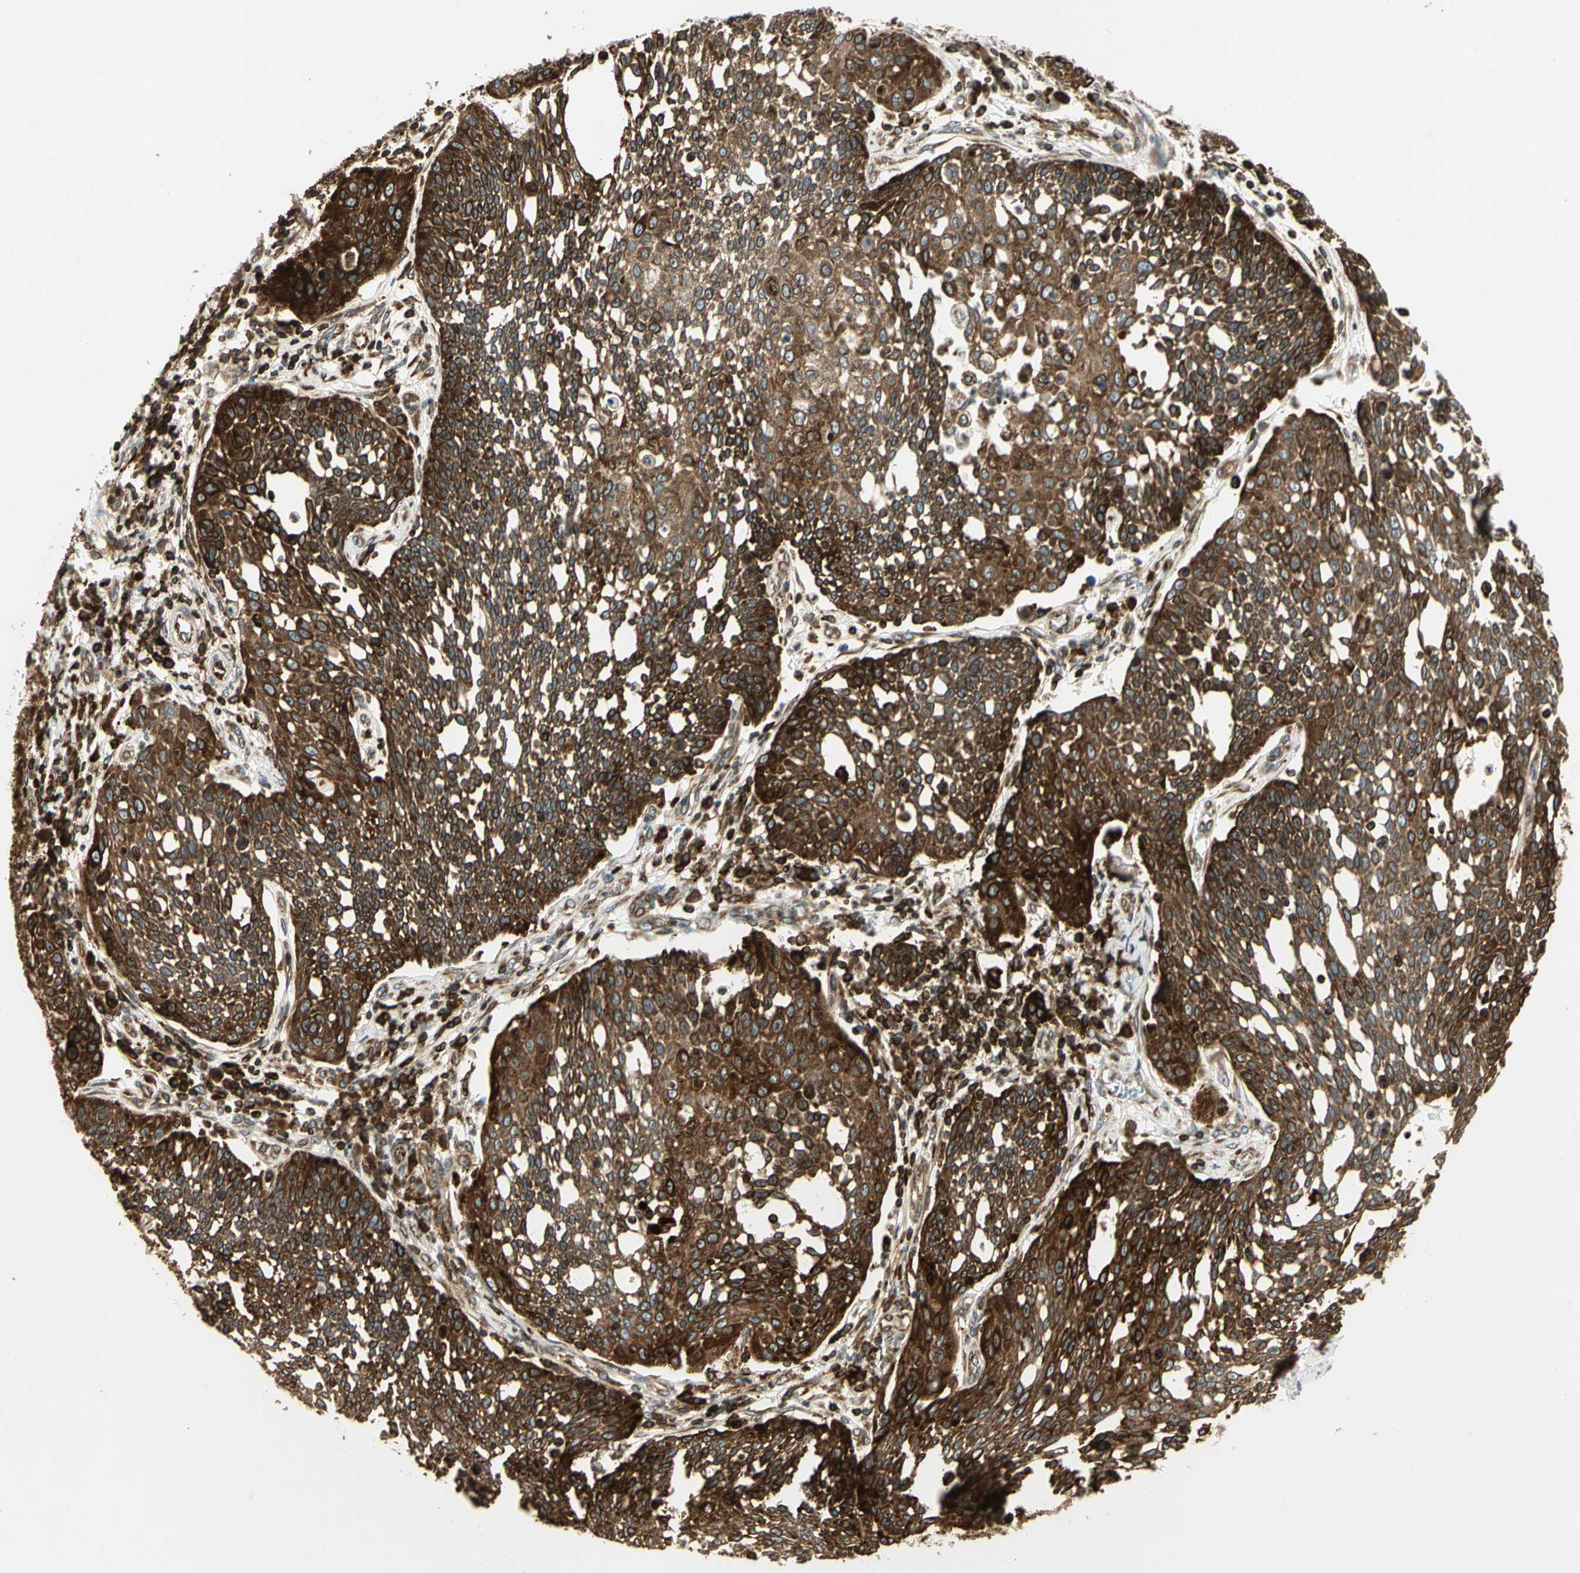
{"staining": {"intensity": "strong", "quantity": ">75%", "location": "cytoplasmic/membranous"}, "tissue": "cervical cancer", "cell_type": "Tumor cells", "image_type": "cancer", "snomed": [{"axis": "morphology", "description": "Squamous cell carcinoma, NOS"}, {"axis": "topography", "description": "Cervix"}], "caption": "Cervical cancer was stained to show a protein in brown. There is high levels of strong cytoplasmic/membranous expression in approximately >75% of tumor cells.", "gene": "TAPBP", "patient": {"sex": "female", "age": 34}}